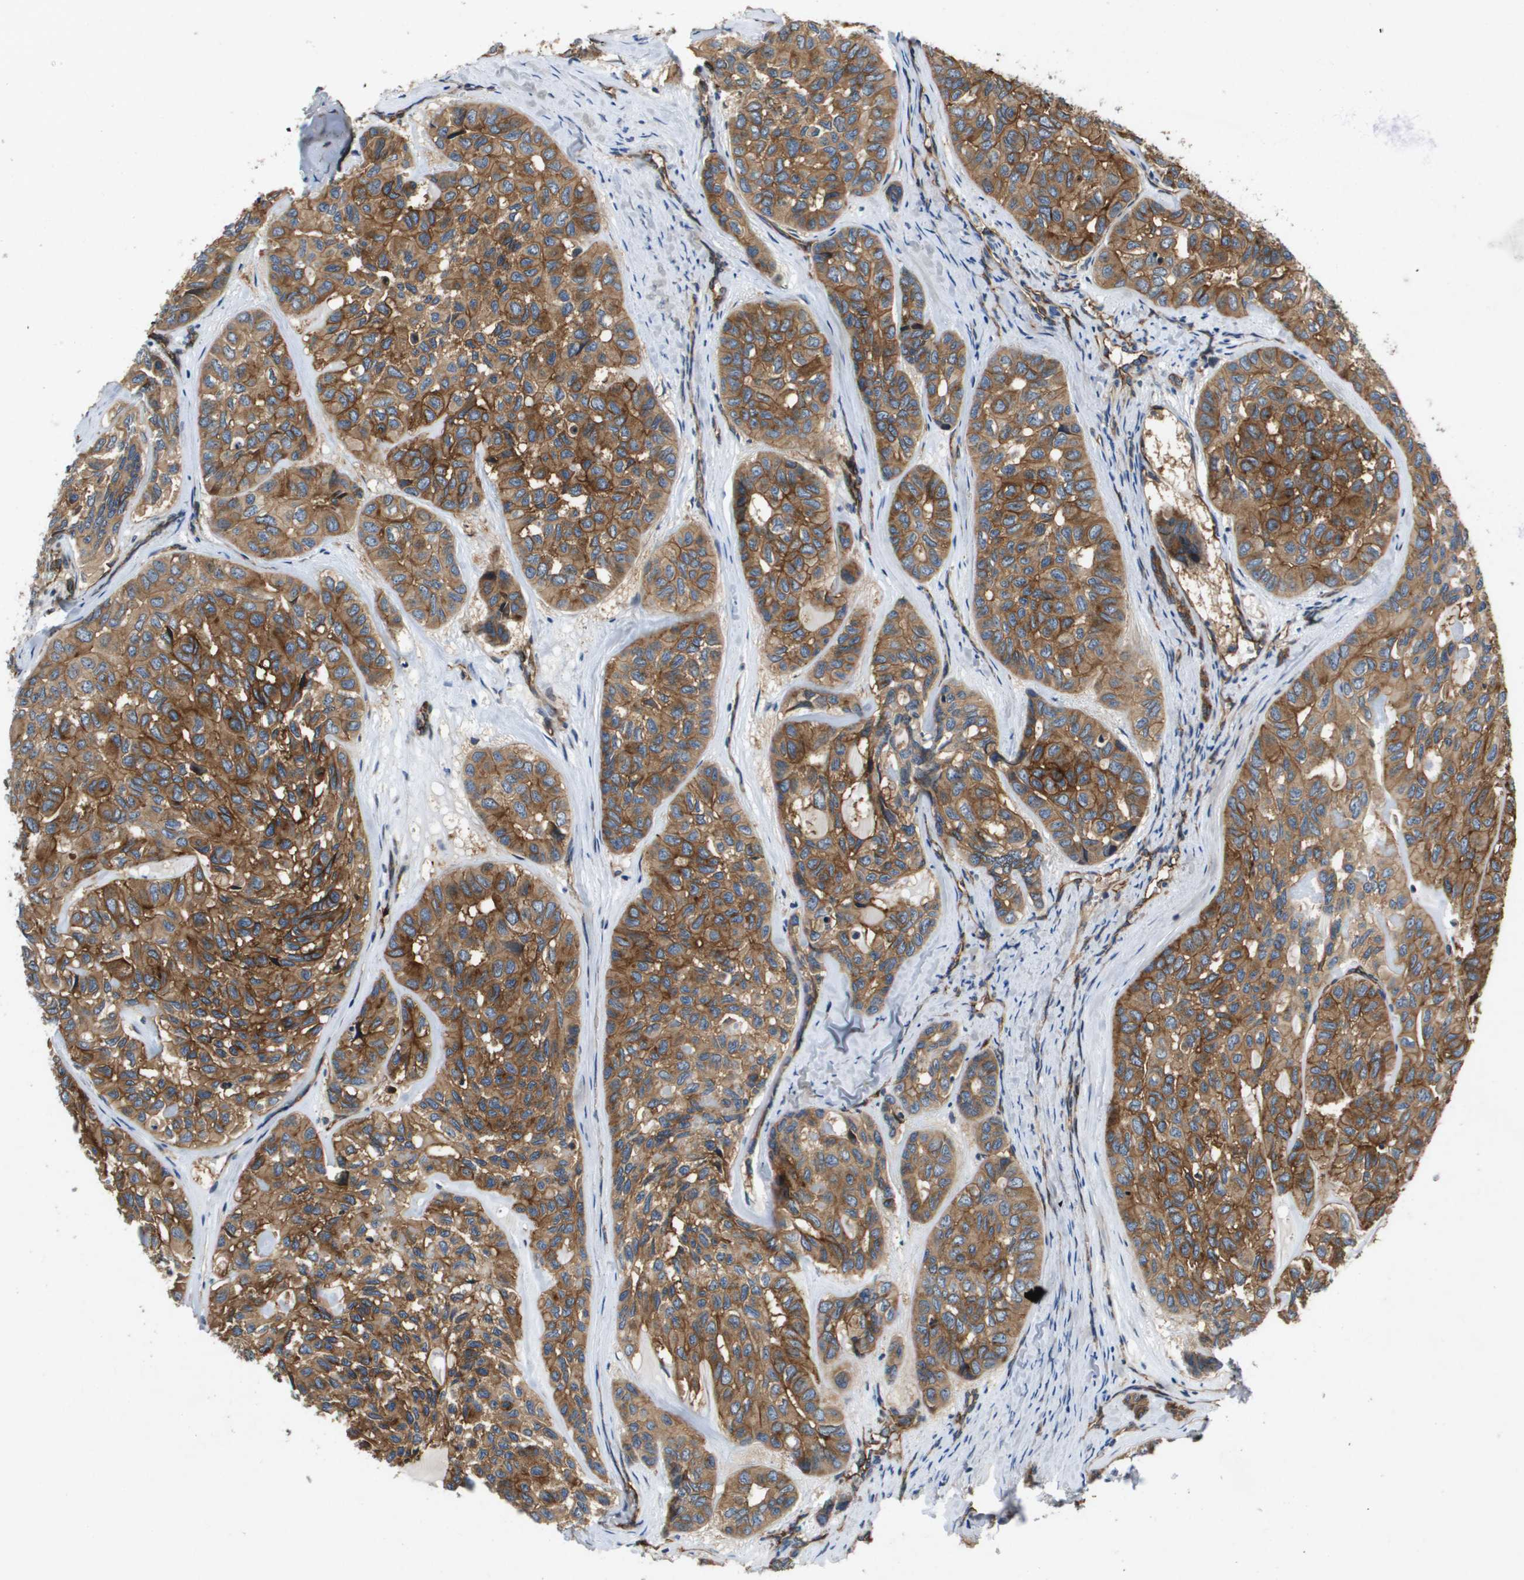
{"staining": {"intensity": "strong", "quantity": ">75%", "location": "cytoplasmic/membranous"}, "tissue": "head and neck cancer", "cell_type": "Tumor cells", "image_type": "cancer", "snomed": [{"axis": "morphology", "description": "Adenocarcinoma, NOS"}, {"axis": "topography", "description": "Salivary gland, NOS"}, {"axis": "topography", "description": "Head-Neck"}], "caption": "Human head and neck cancer (adenocarcinoma) stained with a brown dye demonstrates strong cytoplasmic/membranous positive staining in approximately >75% of tumor cells.", "gene": "ENTPD2", "patient": {"sex": "female", "age": 76}}